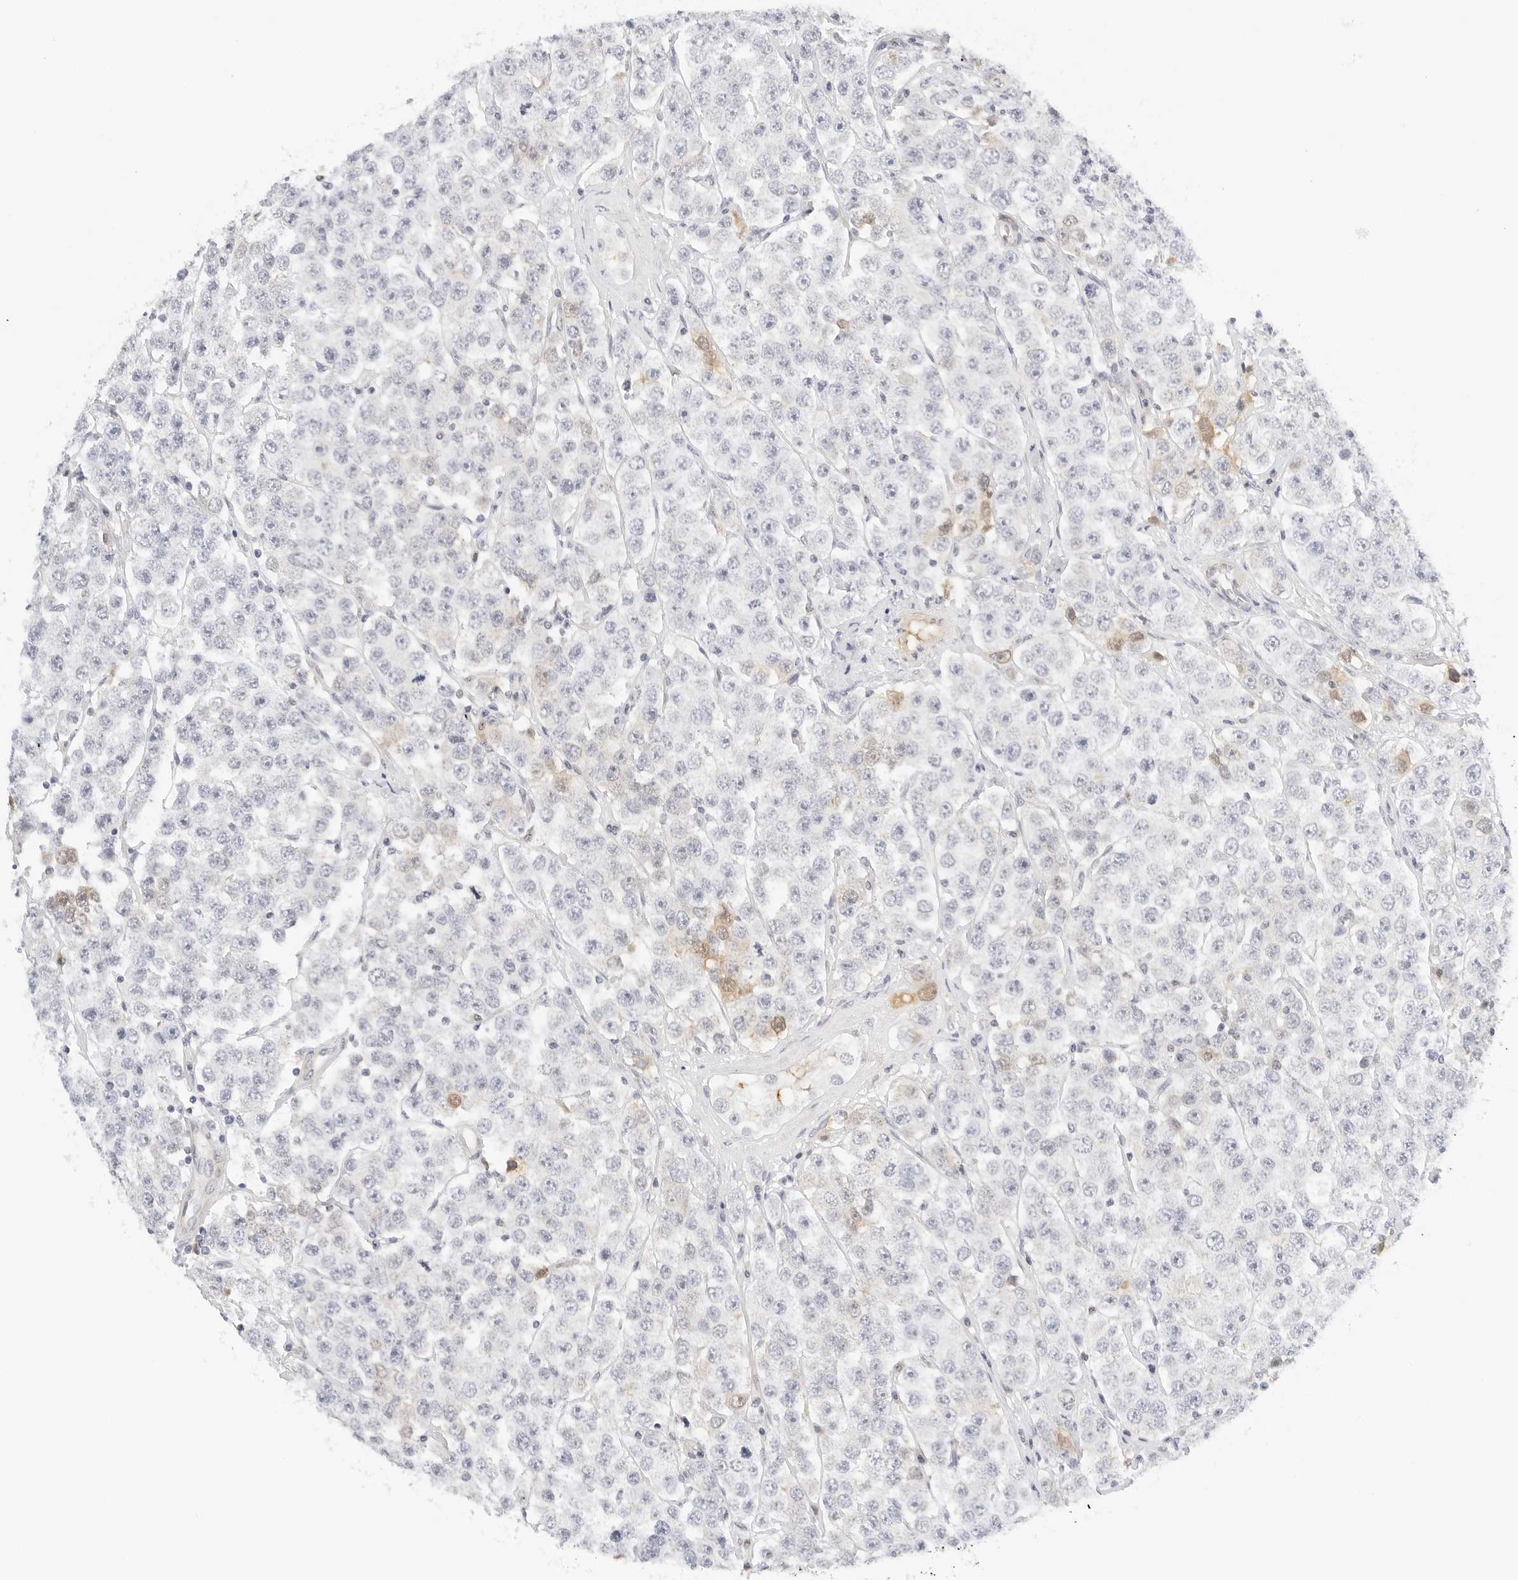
{"staining": {"intensity": "negative", "quantity": "none", "location": "none"}, "tissue": "testis cancer", "cell_type": "Tumor cells", "image_type": "cancer", "snomed": [{"axis": "morphology", "description": "Seminoma, NOS"}, {"axis": "topography", "description": "Testis"}], "caption": "The image demonstrates no staining of tumor cells in testis seminoma.", "gene": "PKDCC", "patient": {"sex": "male", "age": 28}}